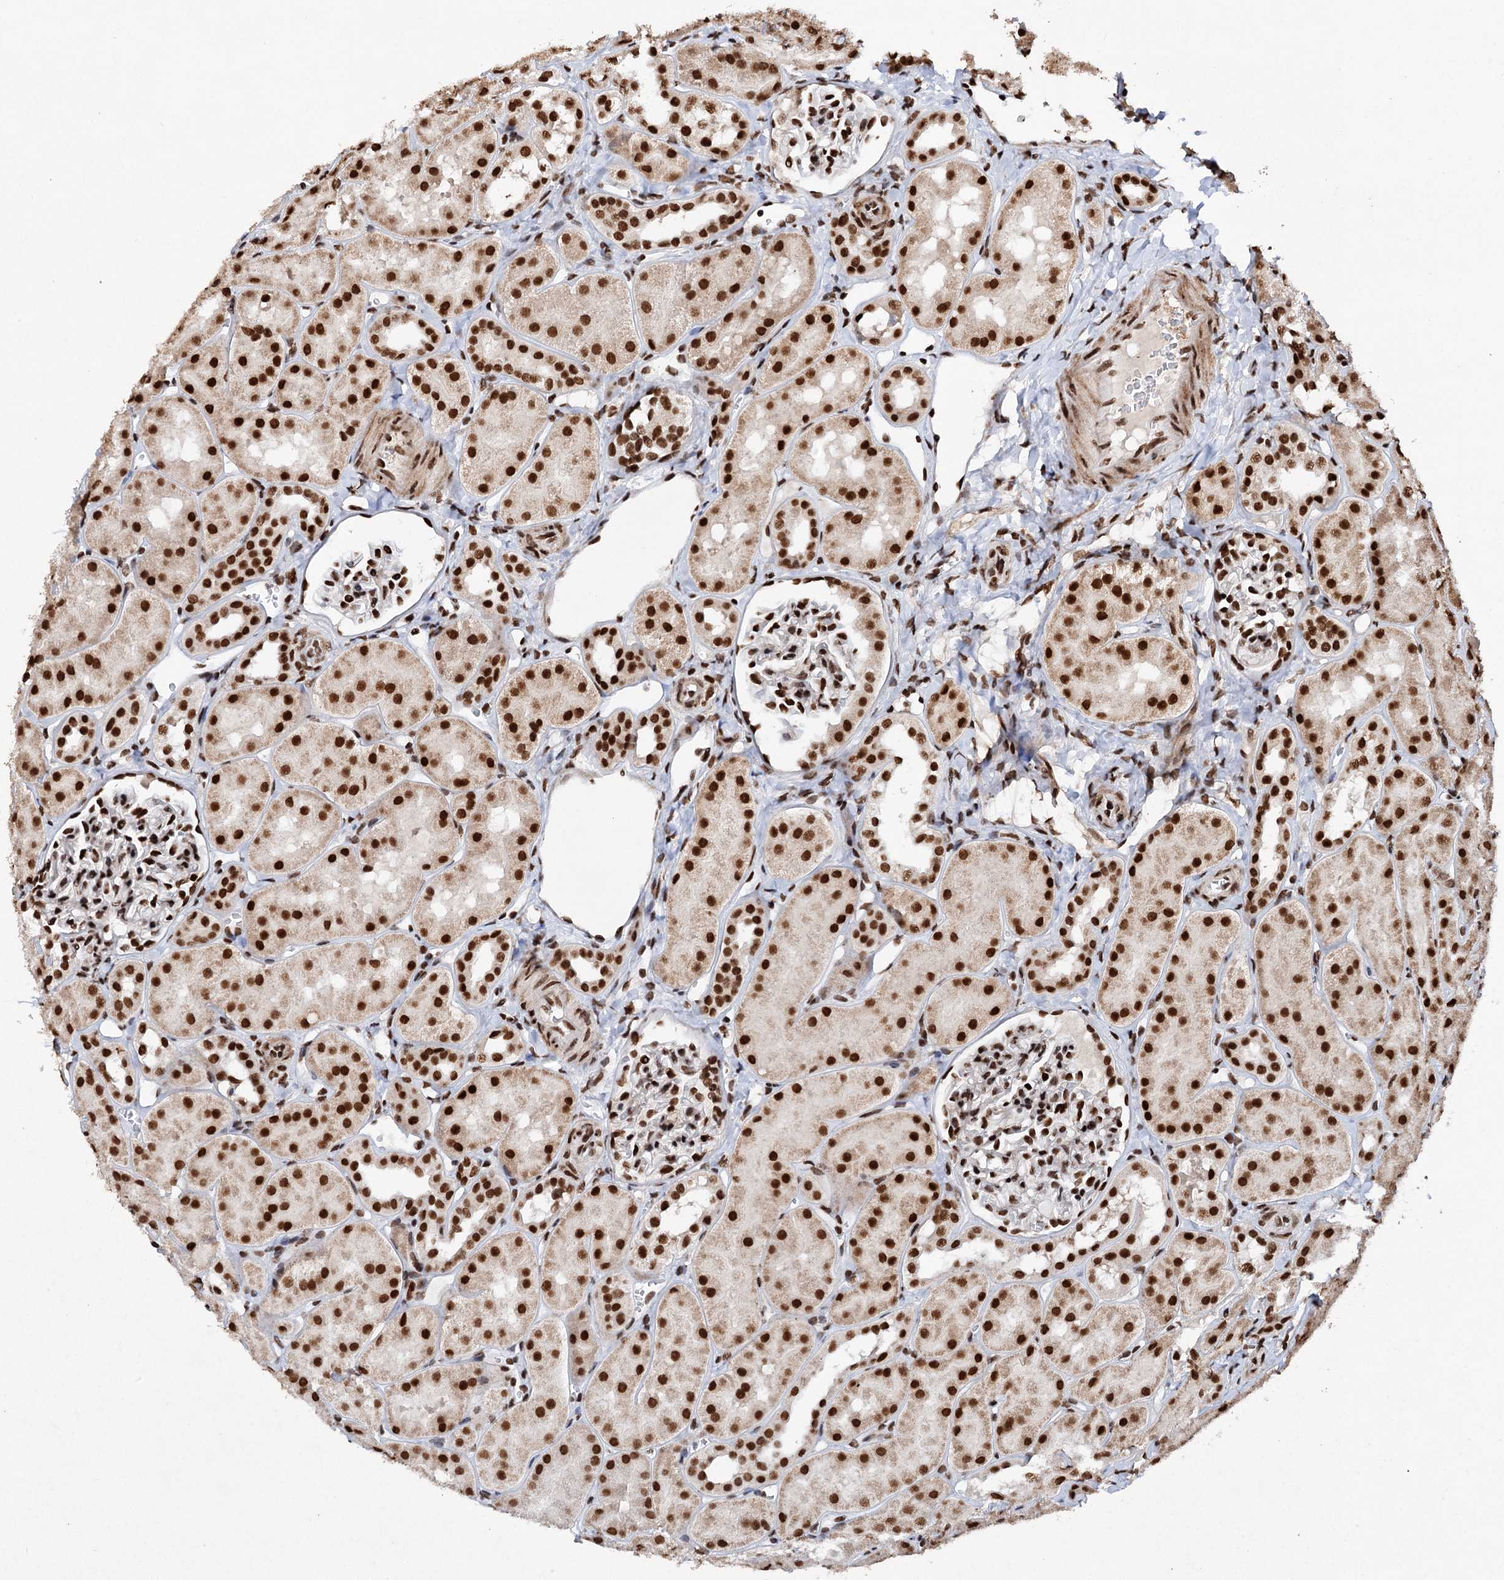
{"staining": {"intensity": "strong", "quantity": ">75%", "location": "nuclear"}, "tissue": "kidney", "cell_type": "Cells in glomeruli", "image_type": "normal", "snomed": [{"axis": "morphology", "description": "Normal tissue, NOS"}, {"axis": "topography", "description": "Kidney"}, {"axis": "topography", "description": "Urinary bladder"}], "caption": "Immunohistochemical staining of normal human kidney shows high levels of strong nuclear expression in approximately >75% of cells in glomeruli.", "gene": "MATR3", "patient": {"sex": "male", "age": 16}}